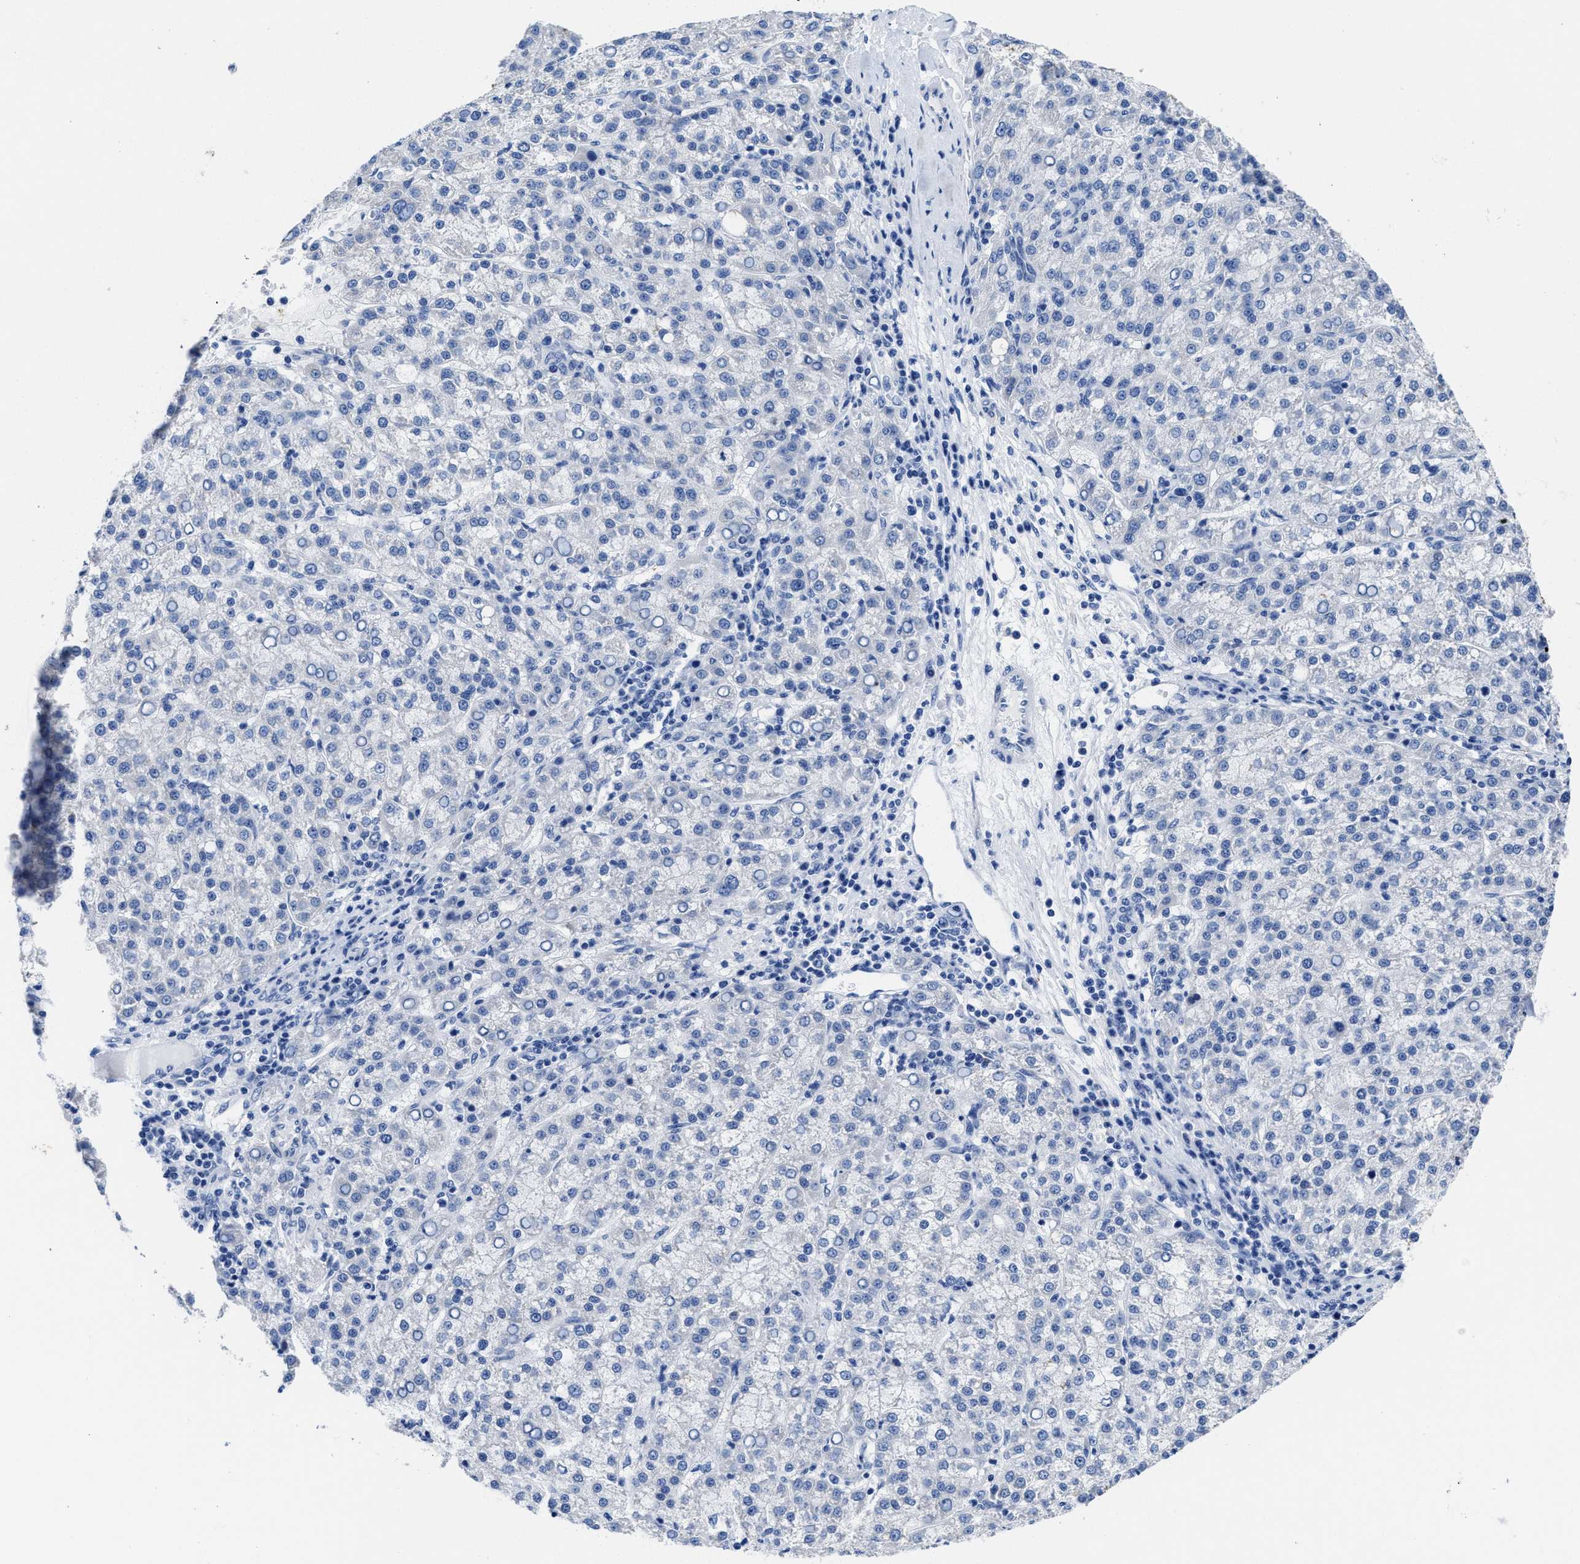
{"staining": {"intensity": "negative", "quantity": "none", "location": "none"}, "tissue": "liver cancer", "cell_type": "Tumor cells", "image_type": "cancer", "snomed": [{"axis": "morphology", "description": "Carcinoma, Hepatocellular, NOS"}, {"axis": "topography", "description": "Liver"}], "caption": "This is a photomicrograph of immunohistochemistry staining of hepatocellular carcinoma (liver), which shows no positivity in tumor cells.", "gene": "HOOK1", "patient": {"sex": "female", "age": 58}}